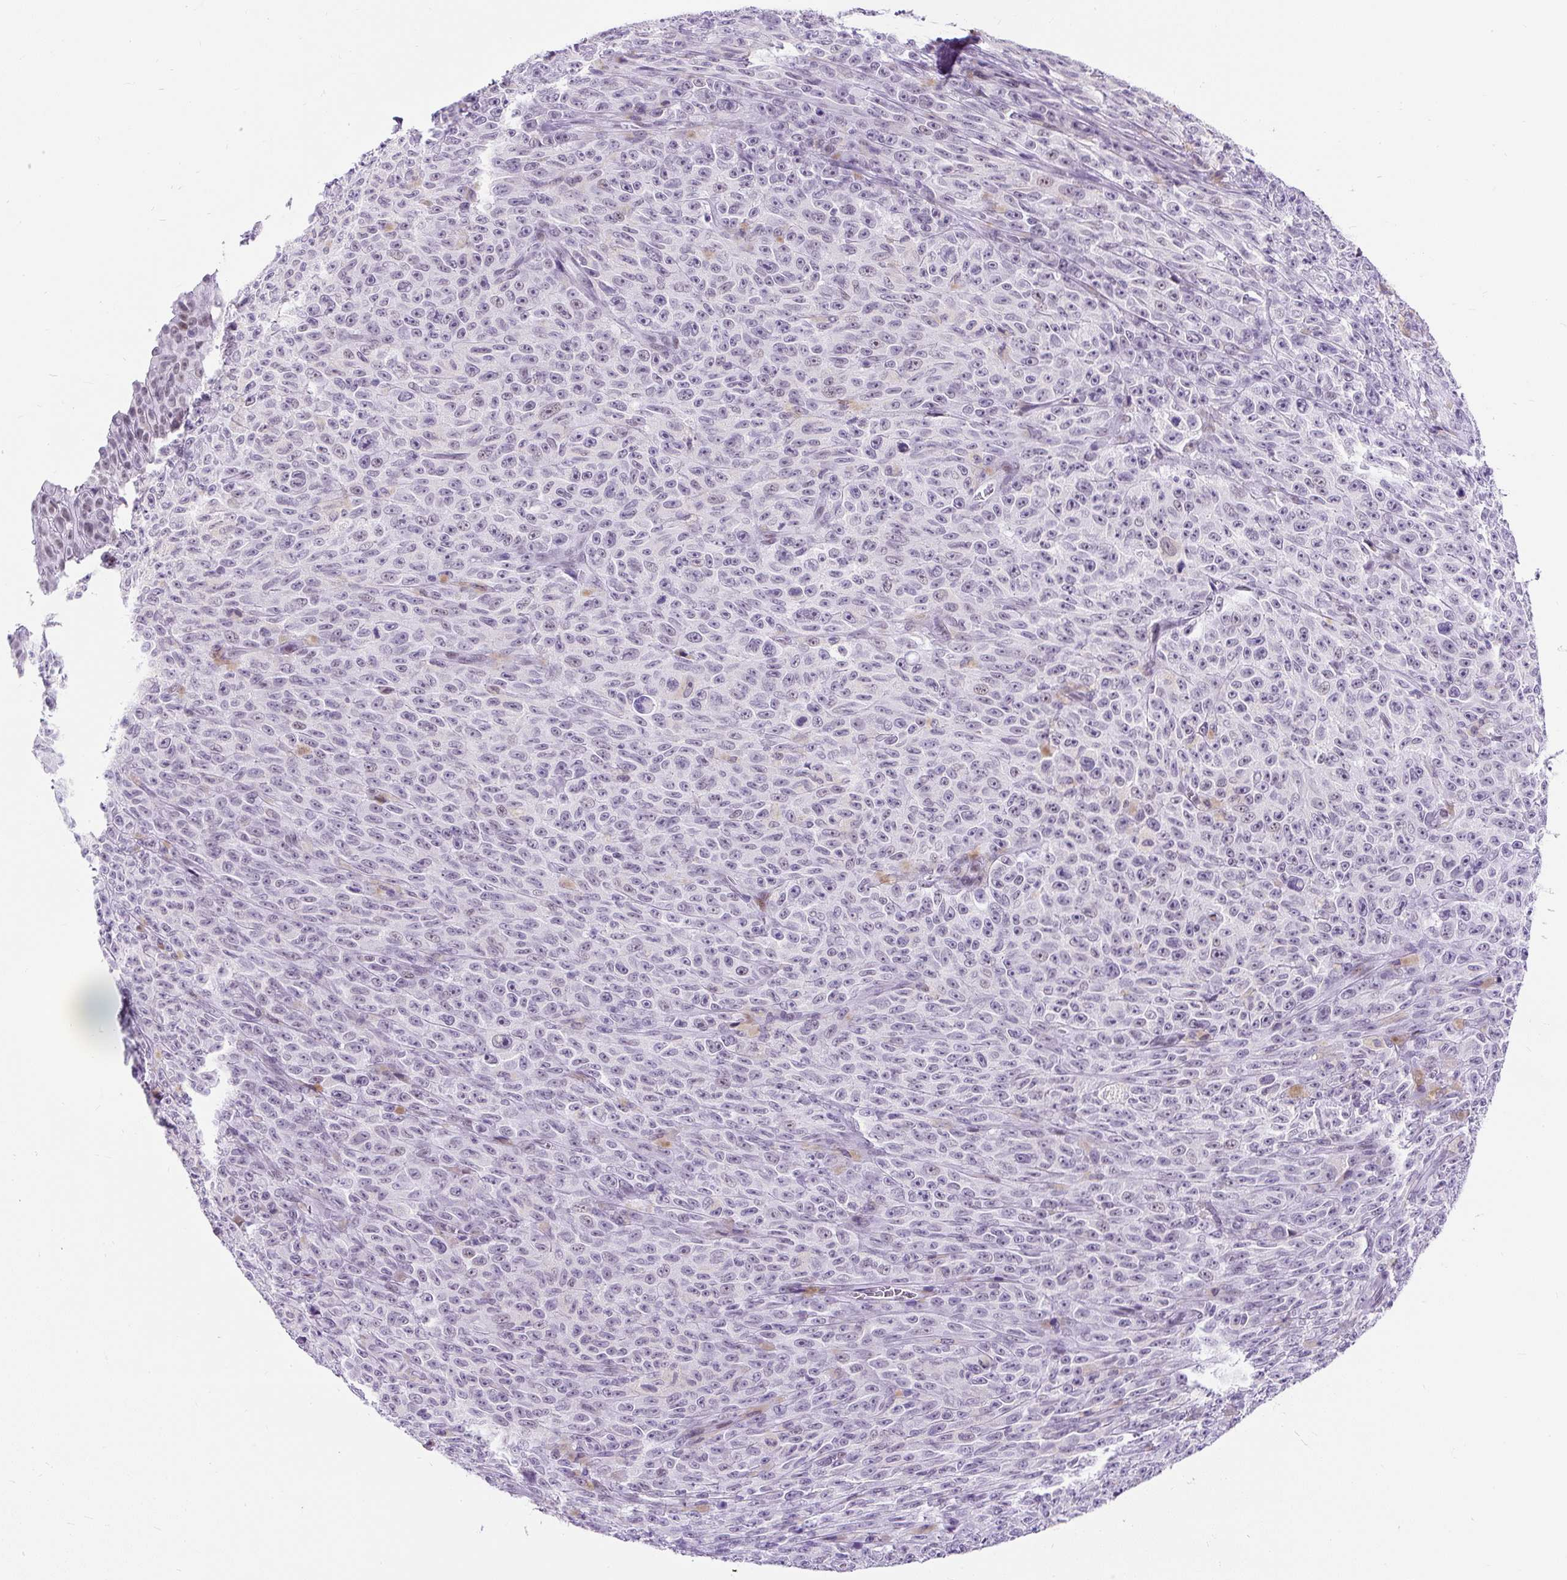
{"staining": {"intensity": "negative", "quantity": "none", "location": "none"}, "tissue": "melanoma", "cell_type": "Tumor cells", "image_type": "cancer", "snomed": [{"axis": "morphology", "description": "Malignant melanoma, NOS"}, {"axis": "topography", "description": "Skin"}], "caption": "A high-resolution histopathology image shows IHC staining of melanoma, which demonstrates no significant staining in tumor cells.", "gene": "PLCXD2", "patient": {"sex": "female", "age": 82}}